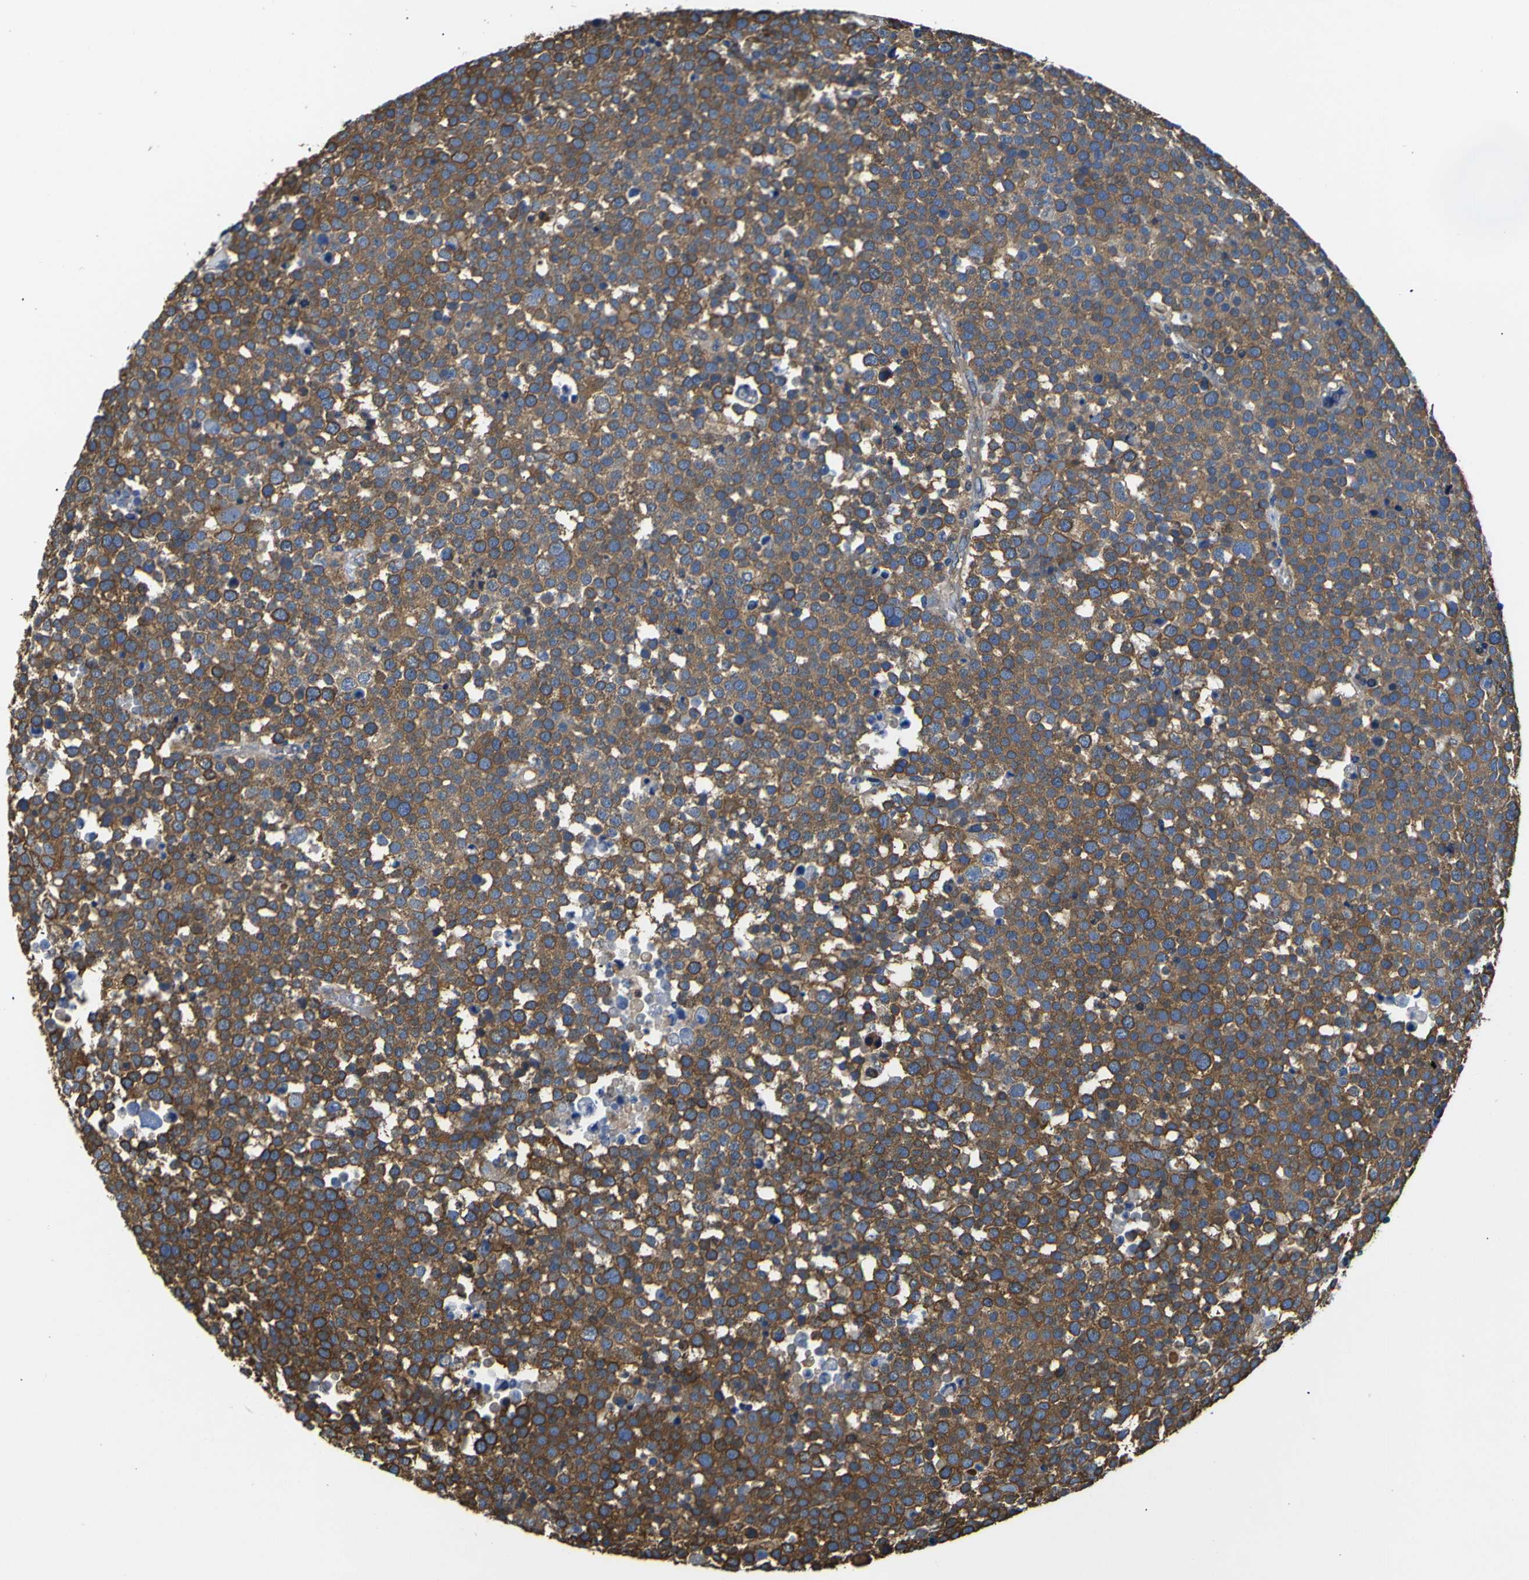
{"staining": {"intensity": "strong", "quantity": ">75%", "location": "cytoplasmic/membranous"}, "tissue": "testis cancer", "cell_type": "Tumor cells", "image_type": "cancer", "snomed": [{"axis": "morphology", "description": "Seminoma, NOS"}, {"axis": "topography", "description": "Testis"}], "caption": "Immunohistochemical staining of human testis cancer shows high levels of strong cytoplasmic/membranous protein expression in approximately >75% of tumor cells.", "gene": "TUBB", "patient": {"sex": "male", "age": 71}}